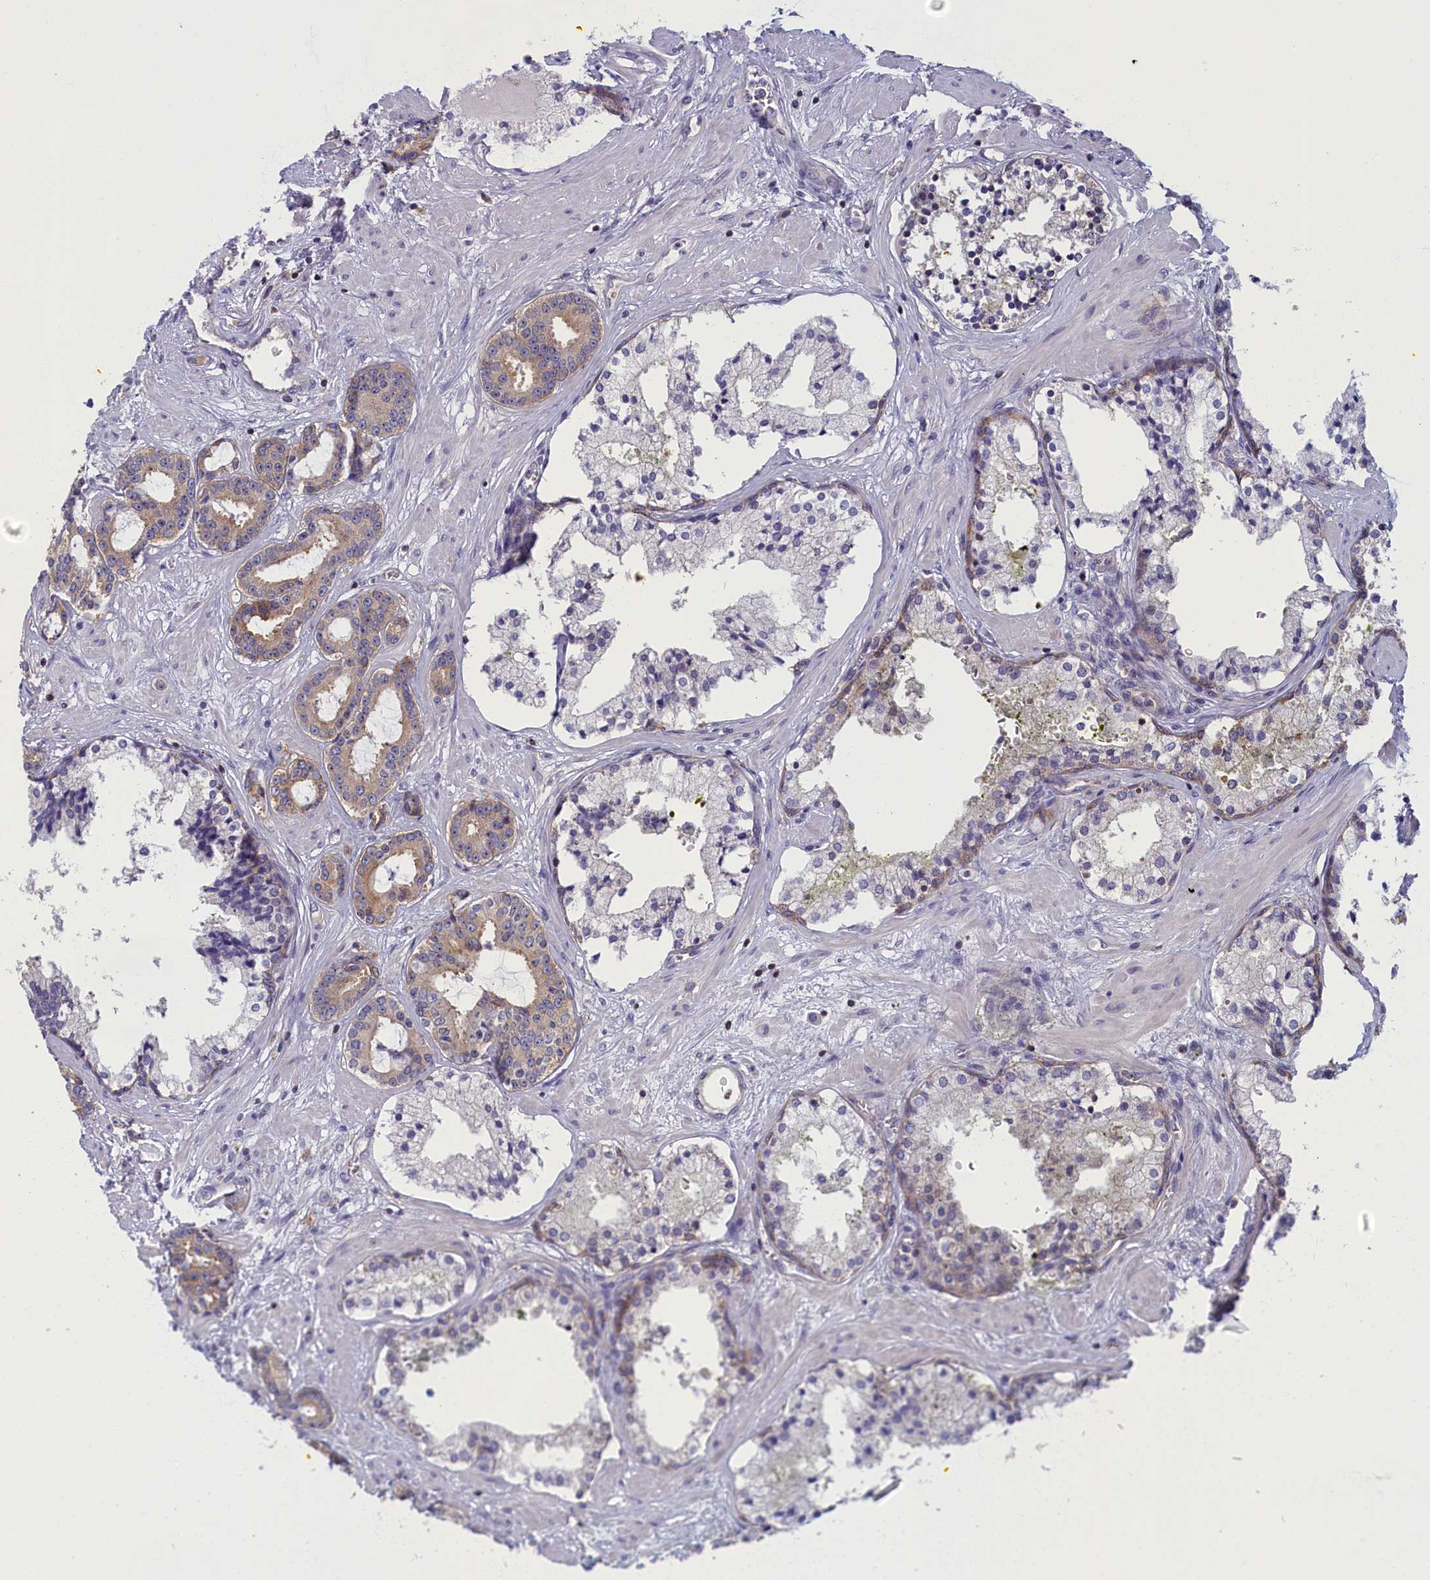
{"staining": {"intensity": "weak", "quantity": "25%-75%", "location": "cytoplasmic/membranous"}, "tissue": "prostate cancer", "cell_type": "Tumor cells", "image_type": "cancer", "snomed": [{"axis": "morphology", "description": "Adenocarcinoma, High grade"}, {"axis": "topography", "description": "Prostate"}], "caption": "Immunohistochemistry (IHC) image of neoplastic tissue: prostate high-grade adenocarcinoma stained using immunohistochemistry reveals low levels of weak protein expression localized specifically in the cytoplasmic/membranous of tumor cells, appearing as a cytoplasmic/membranous brown color.", "gene": "NOL10", "patient": {"sex": "male", "age": 58}}